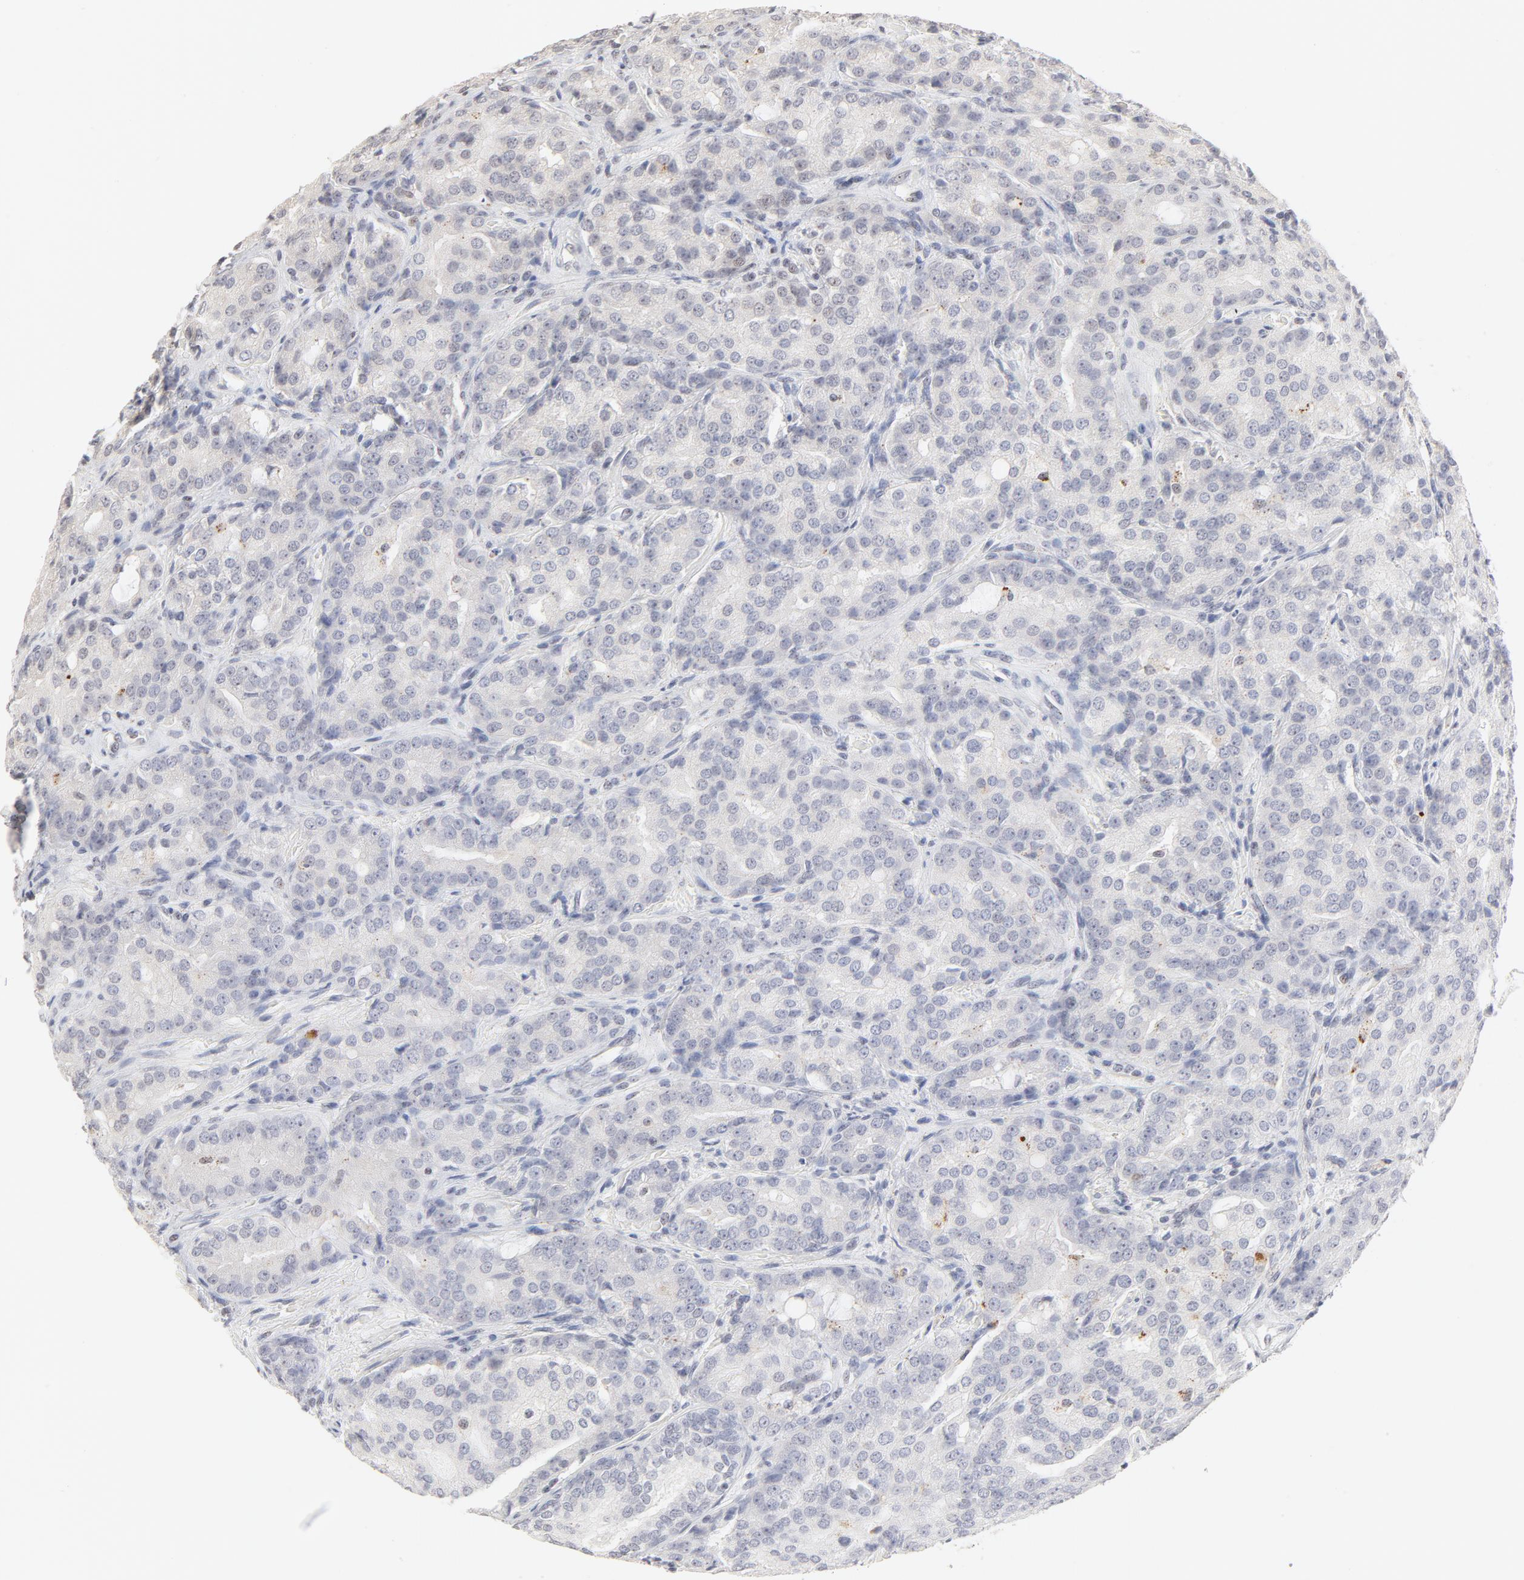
{"staining": {"intensity": "negative", "quantity": "none", "location": "none"}, "tissue": "prostate cancer", "cell_type": "Tumor cells", "image_type": "cancer", "snomed": [{"axis": "morphology", "description": "Adenocarcinoma, High grade"}, {"axis": "topography", "description": "Prostate"}], "caption": "Immunohistochemistry micrograph of neoplastic tissue: human prostate cancer (high-grade adenocarcinoma) stained with DAB (3,3'-diaminobenzidine) reveals no significant protein staining in tumor cells.", "gene": "NFIL3", "patient": {"sex": "male", "age": 72}}